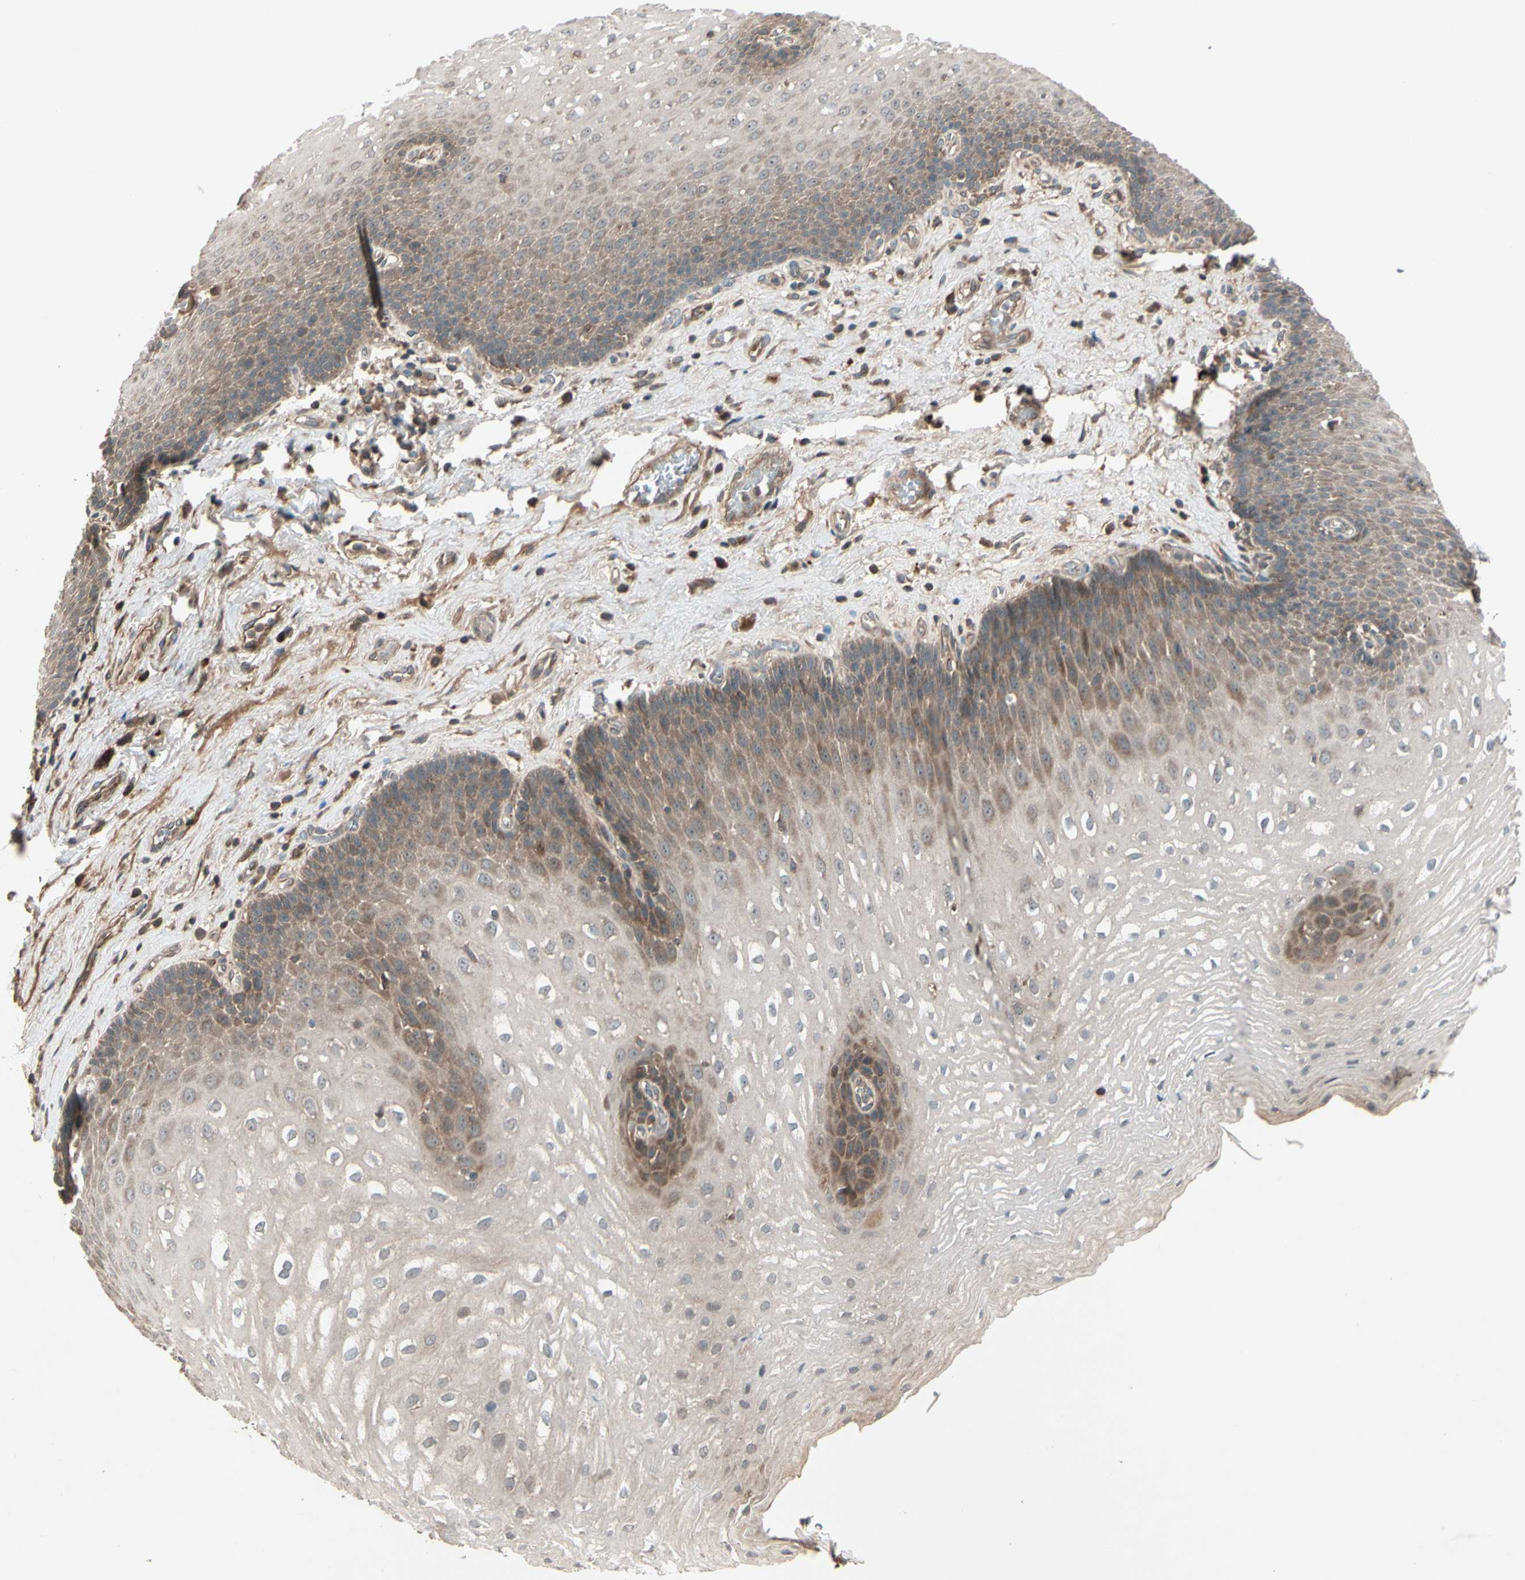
{"staining": {"intensity": "moderate", "quantity": ">75%", "location": "cytoplasmic/membranous"}, "tissue": "esophagus", "cell_type": "Squamous epithelial cells", "image_type": "normal", "snomed": [{"axis": "morphology", "description": "Normal tissue, NOS"}, {"axis": "topography", "description": "Esophagus"}], "caption": "A brown stain shows moderate cytoplasmic/membranous positivity of a protein in squamous epithelial cells of normal esophagus.", "gene": "ACVR1C", "patient": {"sex": "male", "age": 48}}